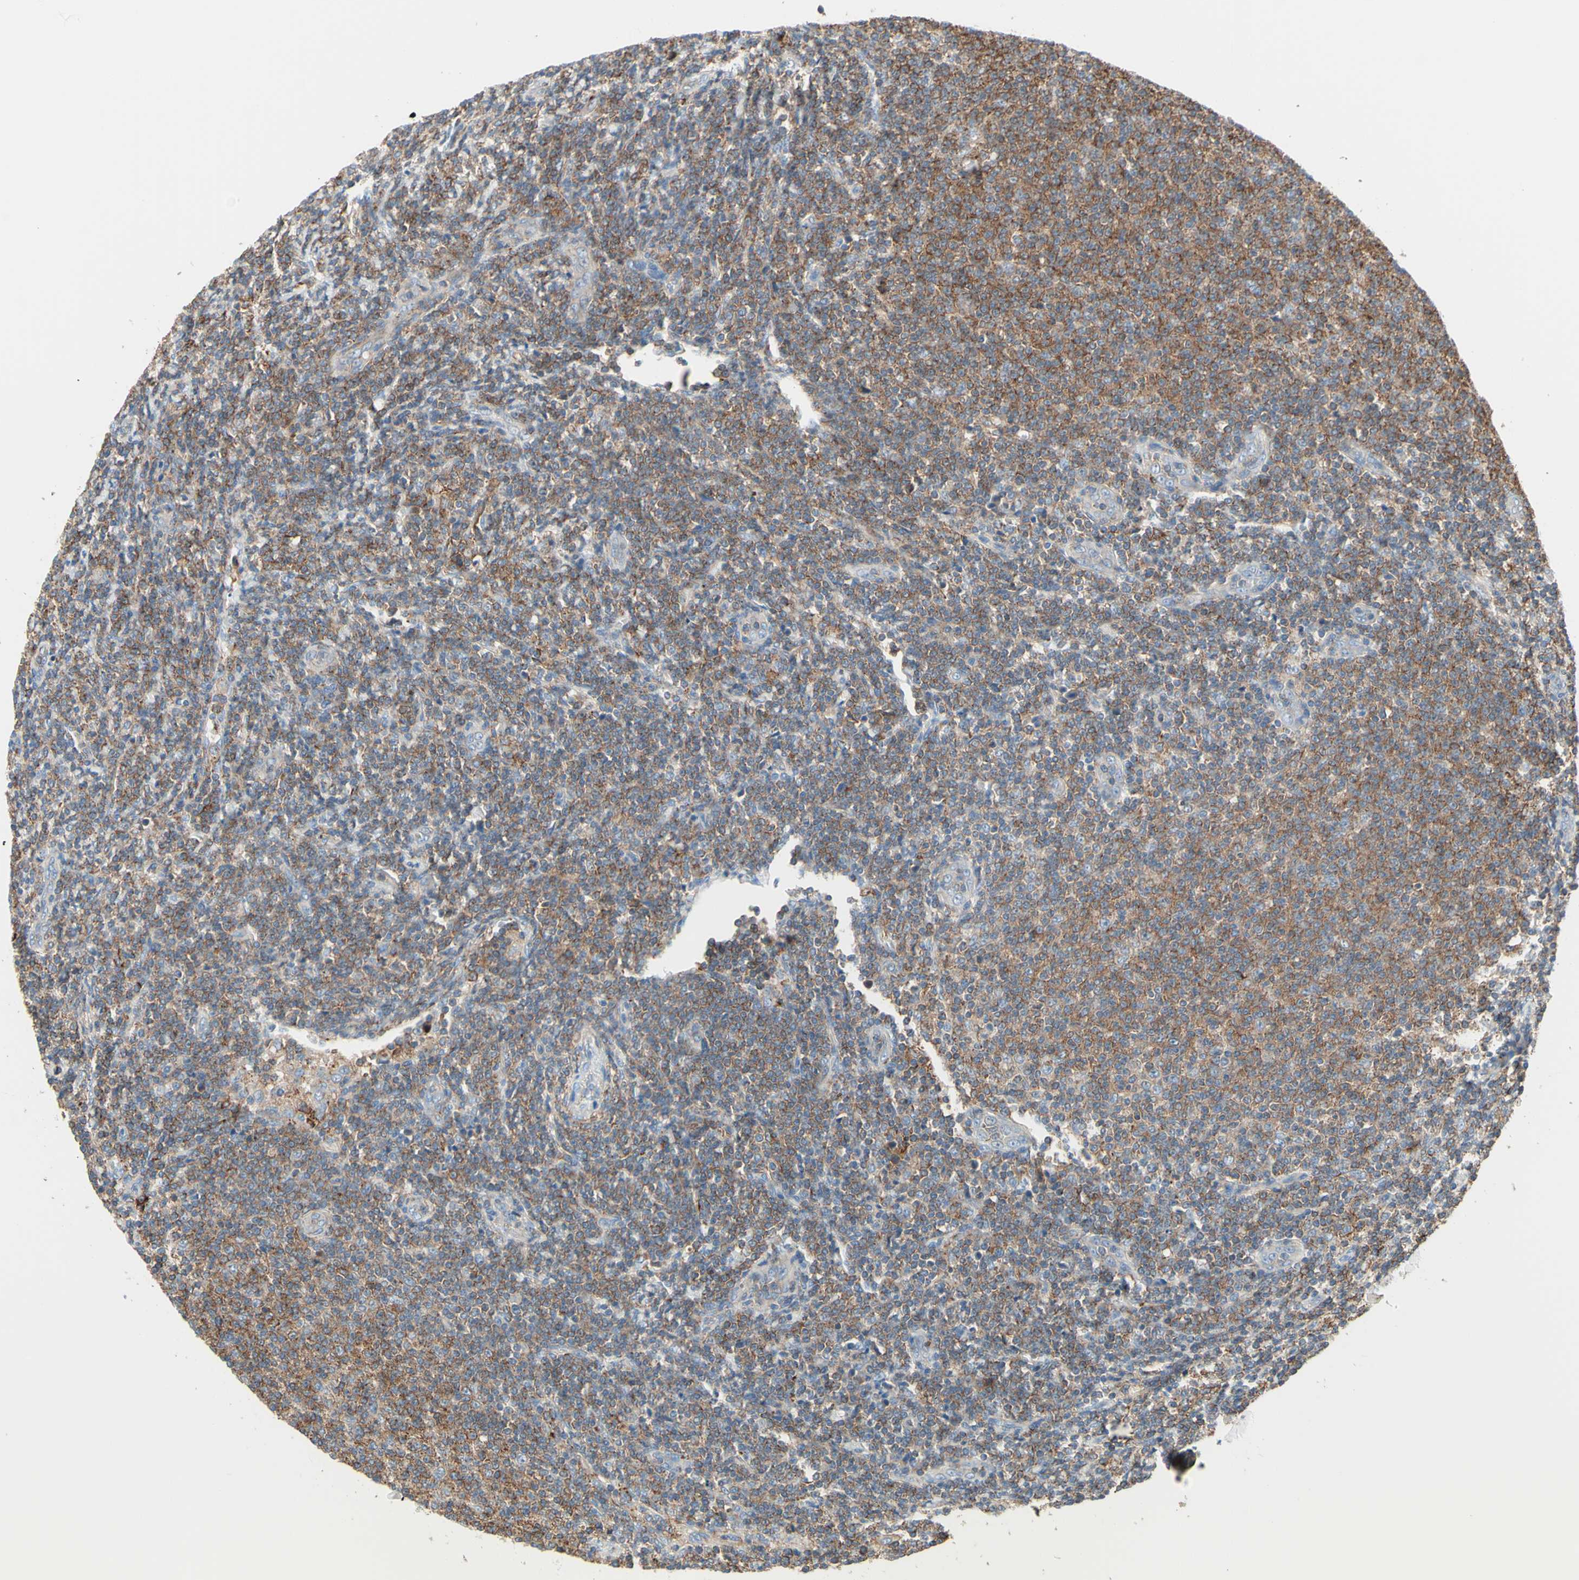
{"staining": {"intensity": "moderate", "quantity": ">75%", "location": "cytoplasmic/membranous"}, "tissue": "lymphoma", "cell_type": "Tumor cells", "image_type": "cancer", "snomed": [{"axis": "morphology", "description": "Malignant lymphoma, non-Hodgkin's type, Low grade"}, {"axis": "topography", "description": "Lymph node"}], "caption": "Moderate cytoplasmic/membranous protein staining is present in approximately >75% of tumor cells in malignant lymphoma, non-Hodgkin's type (low-grade). (DAB (3,3'-diaminobenzidine) IHC with brightfield microscopy, high magnification).", "gene": "SEMA4C", "patient": {"sex": "male", "age": 66}}